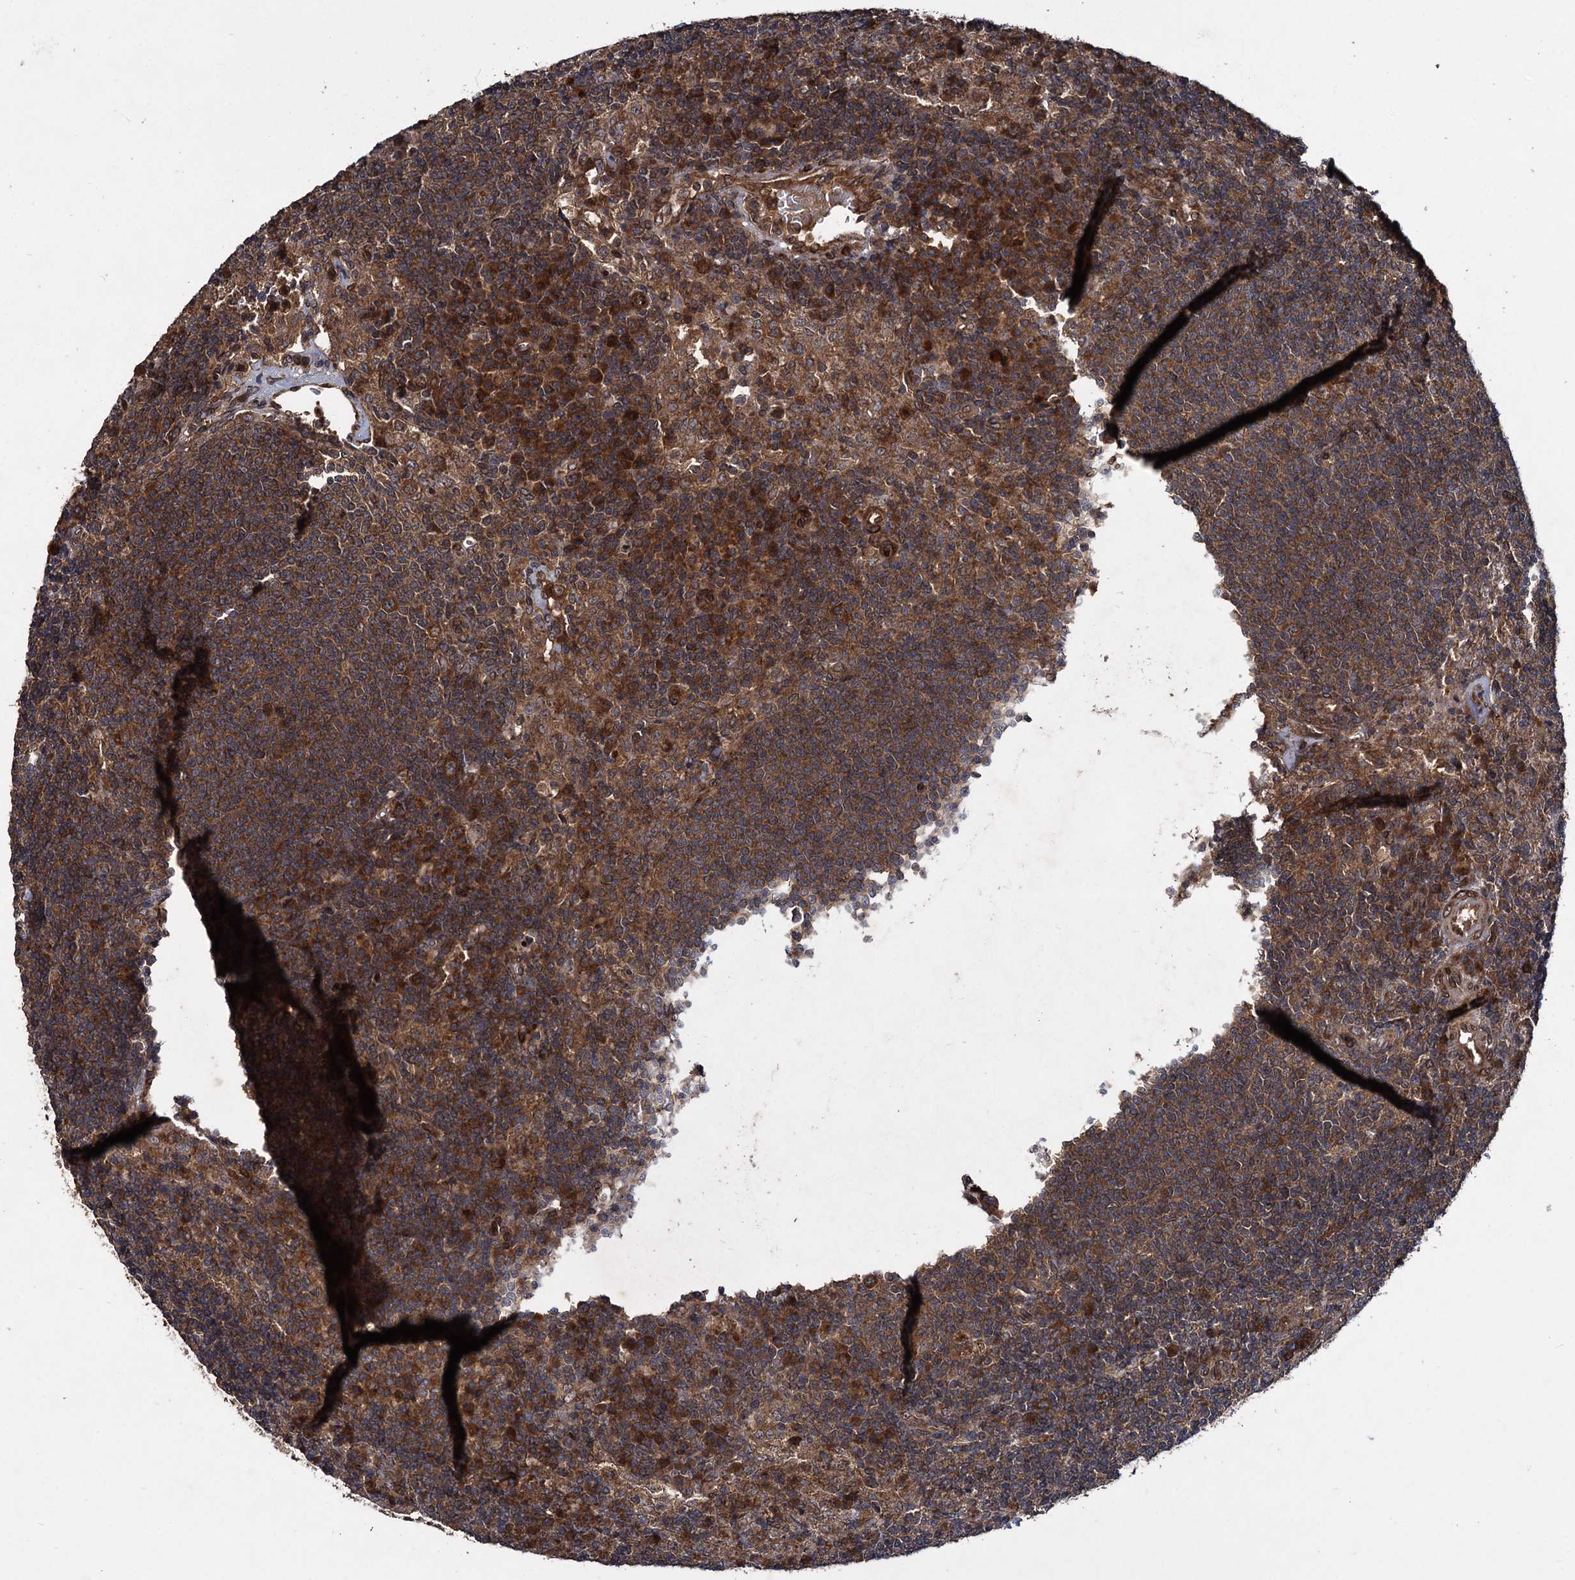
{"staining": {"intensity": "strong", "quantity": ">75%", "location": "cytoplasmic/membranous"}, "tissue": "lymph node", "cell_type": "Non-germinal center cells", "image_type": "normal", "snomed": [{"axis": "morphology", "description": "Normal tissue, NOS"}, {"axis": "topography", "description": "Lymph node"}], "caption": "The micrograph reveals staining of benign lymph node, revealing strong cytoplasmic/membranous protein expression (brown color) within non-germinal center cells. (IHC, brightfield microscopy, high magnification).", "gene": "DCP1B", "patient": {"sex": "female", "age": 70}}